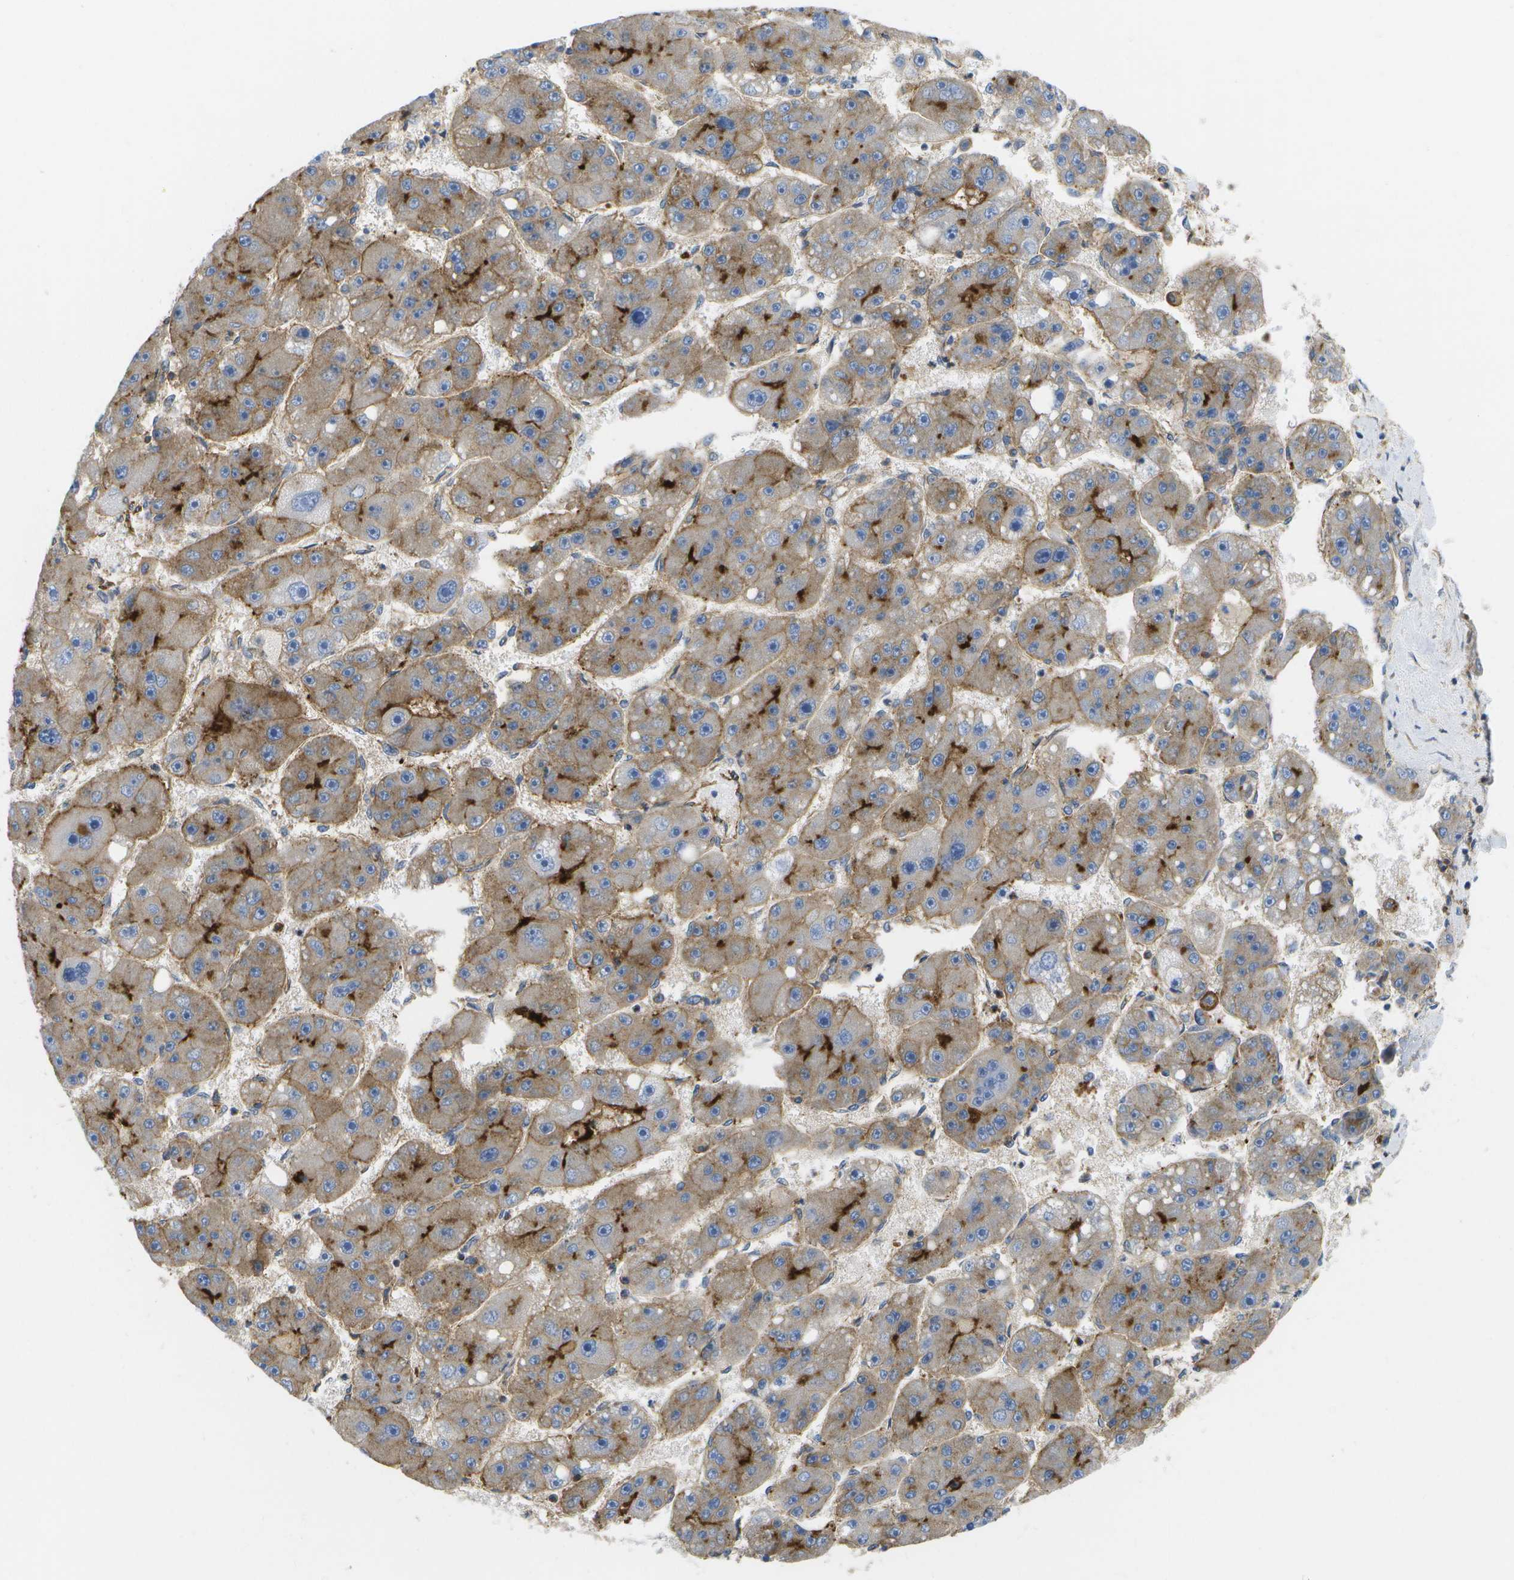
{"staining": {"intensity": "moderate", "quantity": ">75%", "location": "cytoplasmic/membranous"}, "tissue": "liver cancer", "cell_type": "Tumor cells", "image_type": "cancer", "snomed": [{"axis": "morphology", "description": "Carcinoma, Hepatocellular, NOS"}, {"axis": "topography", "description": "Liver"}], "caption": "Protein staining reveals moderate cytoplasmic/membranous expression in about >75% of tumor cells in liver cancer.", "gene": "BST2", "patient": {"sex": "female", "age": 61}}